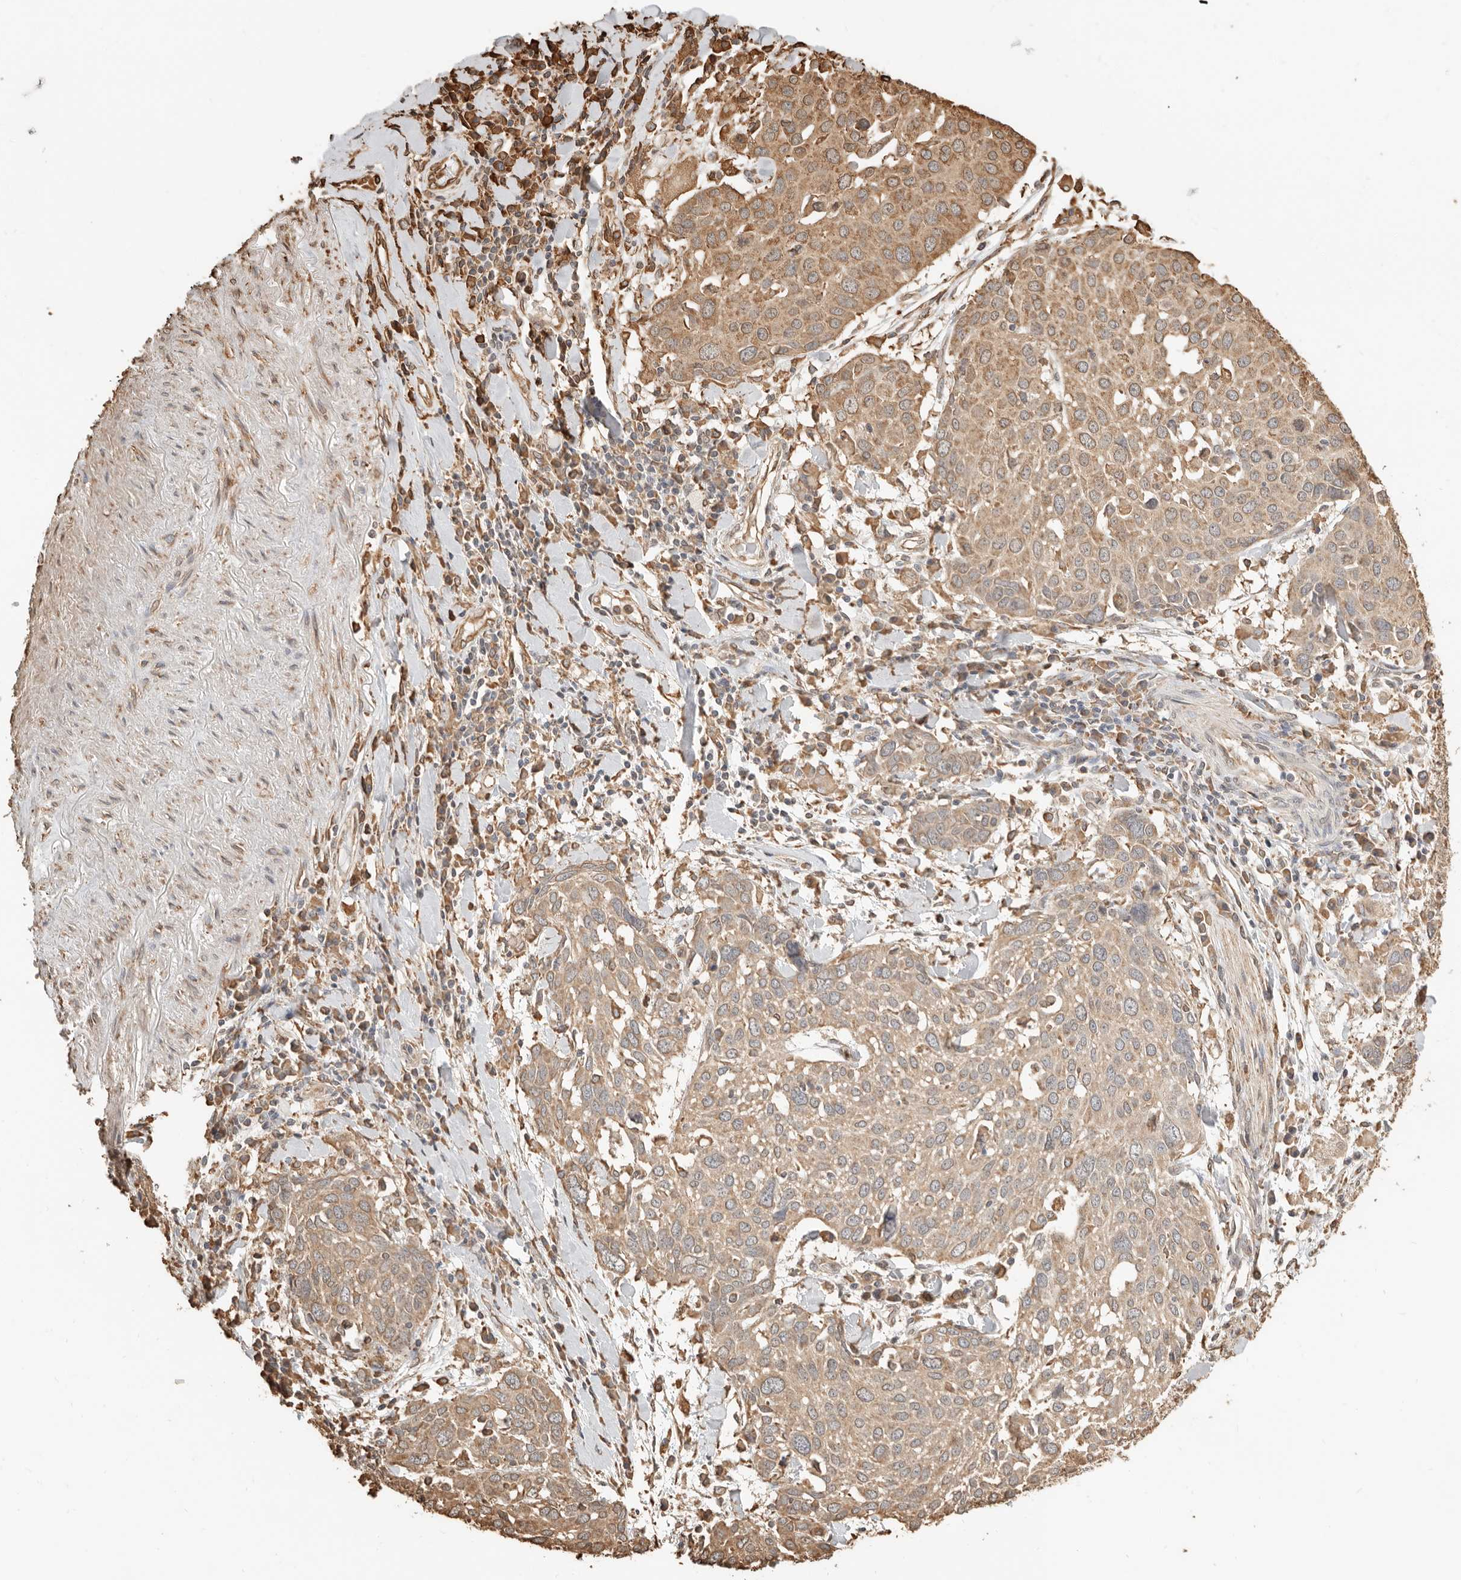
{"staining": {"intensity": "moderate", "quantity": ">75%", "location": "cytoplasmic/membranous"}, "tissue": "lung cancer", "cell_type": "Tumor cells", "image_type": "cancer", "snomed": [{"axis": "morphology", "description": "Squamous cell carcinoma, NOS"}, {"axis": "topography", "description": "Lung"}], "caption": "The immunohistochemical stain shows moderate cytoplasmic/membranous staining in tumor cells of lung cancer (squamous cell carcinoma) tissue.", "gene": "ARHGEF10L", "patient": {"sex": "male", "age": 65}}